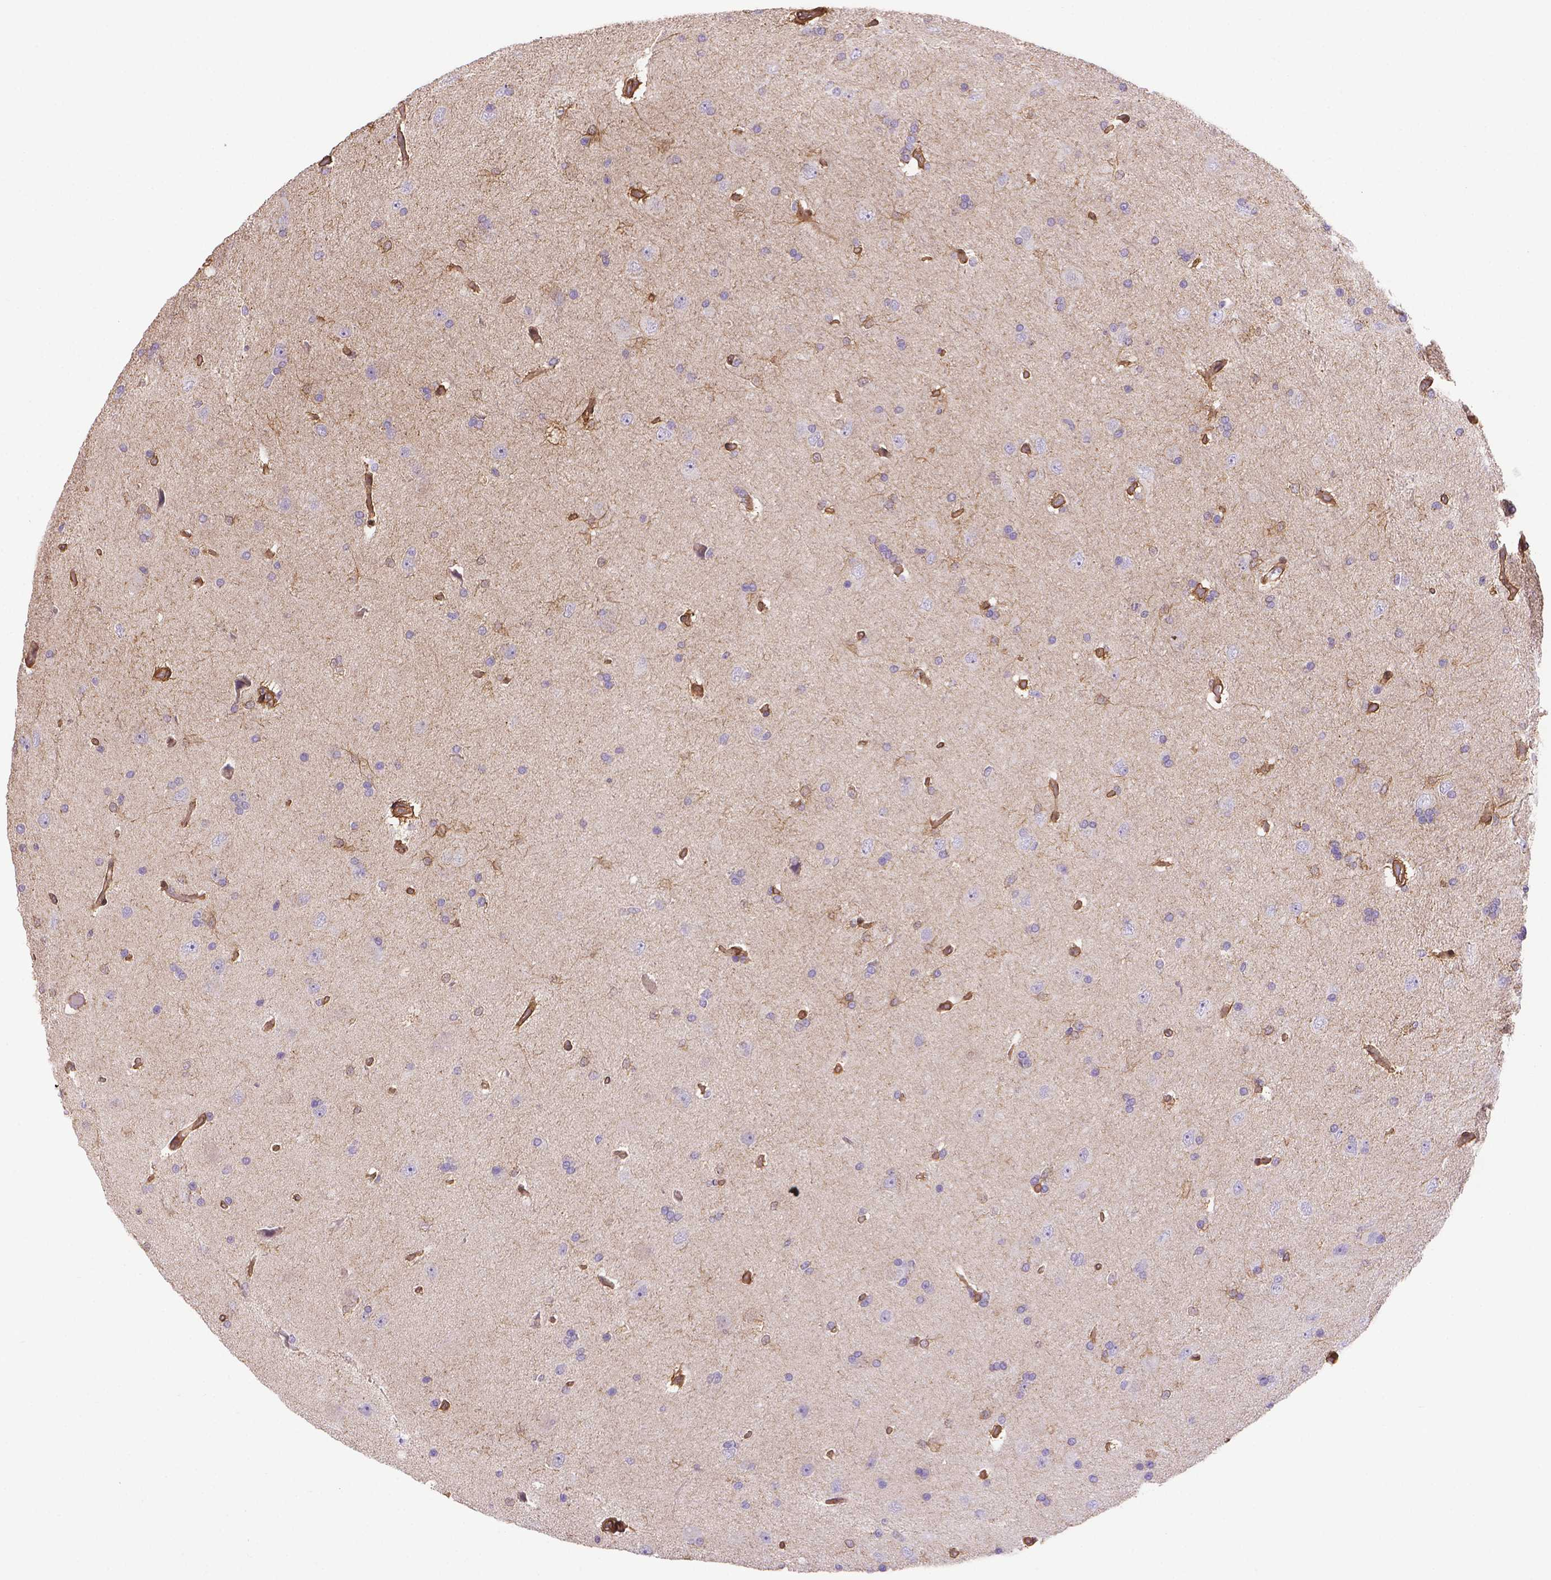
{"staining": {"intensity": "negative", "quantity": "none", "location": "none"}, "tissue": "glioma", "cell_type": "Tumor cells", "image_type": "cancer", "snomed": [{"axis": "morphology", "description": "Glioma, malignant, High grade"}, {"axis": "topography", "description": "Cerebral cortex"}], "caption": "IHC photomicrograph of human glioma stained for a protein (brown), which displays no staining in tumor cells. (Brightfield microscopy of DAB (3,3'-diaminobenzidine) IHC at high magnification).", "gene": "YAP1", "patient": {"sex": "male", "age": 70}}